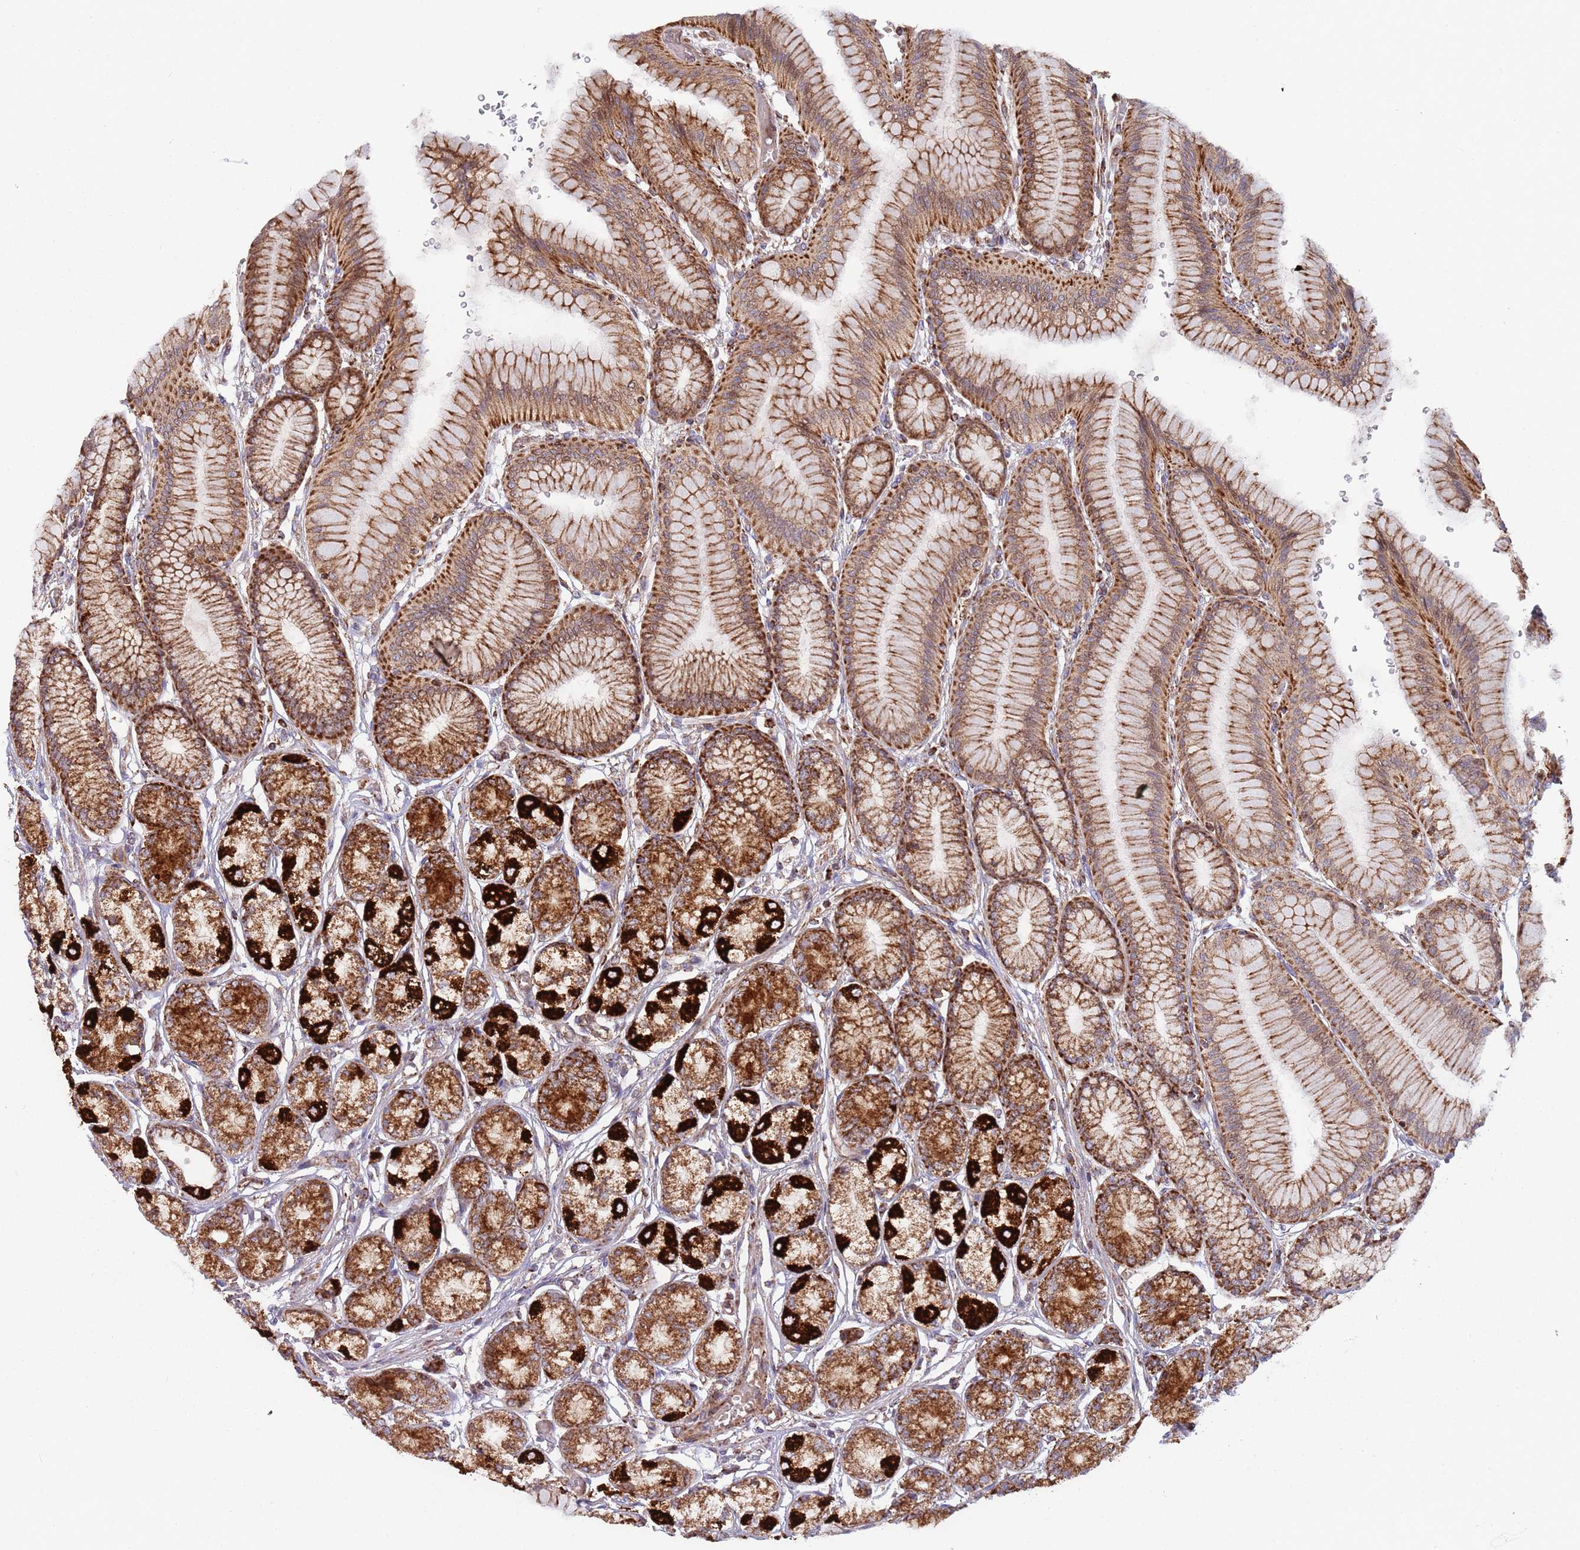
{"staining": {"intensity": "strong", "quantity": ">75%", "location": "cytoplasmic/membranous"}, "tissue": "stomach", "cell_type": "Glandular cells", "image_type": "normal", "snomed": [{"axis": "morphology", "description": "Normal tissue, NOS"}, {"axis": "morphology", "description": "Adenocarcinoma, NOS"}, {"axis": "morphology", "description": "Adenocarcinoma, High grade"}, {"axis": "topography", "description": "Stomach, upper"}, {"axis": "topography", "description": "Stomach"}], "caption": "Normal stomach was stained to show a protein in brown. There is high levels of strong cytoplasmic/membranous positivity in approximately >75% of glandular cells.", "gene": "ATP5PD", "patient": {"sex": "female", "age": 65}}